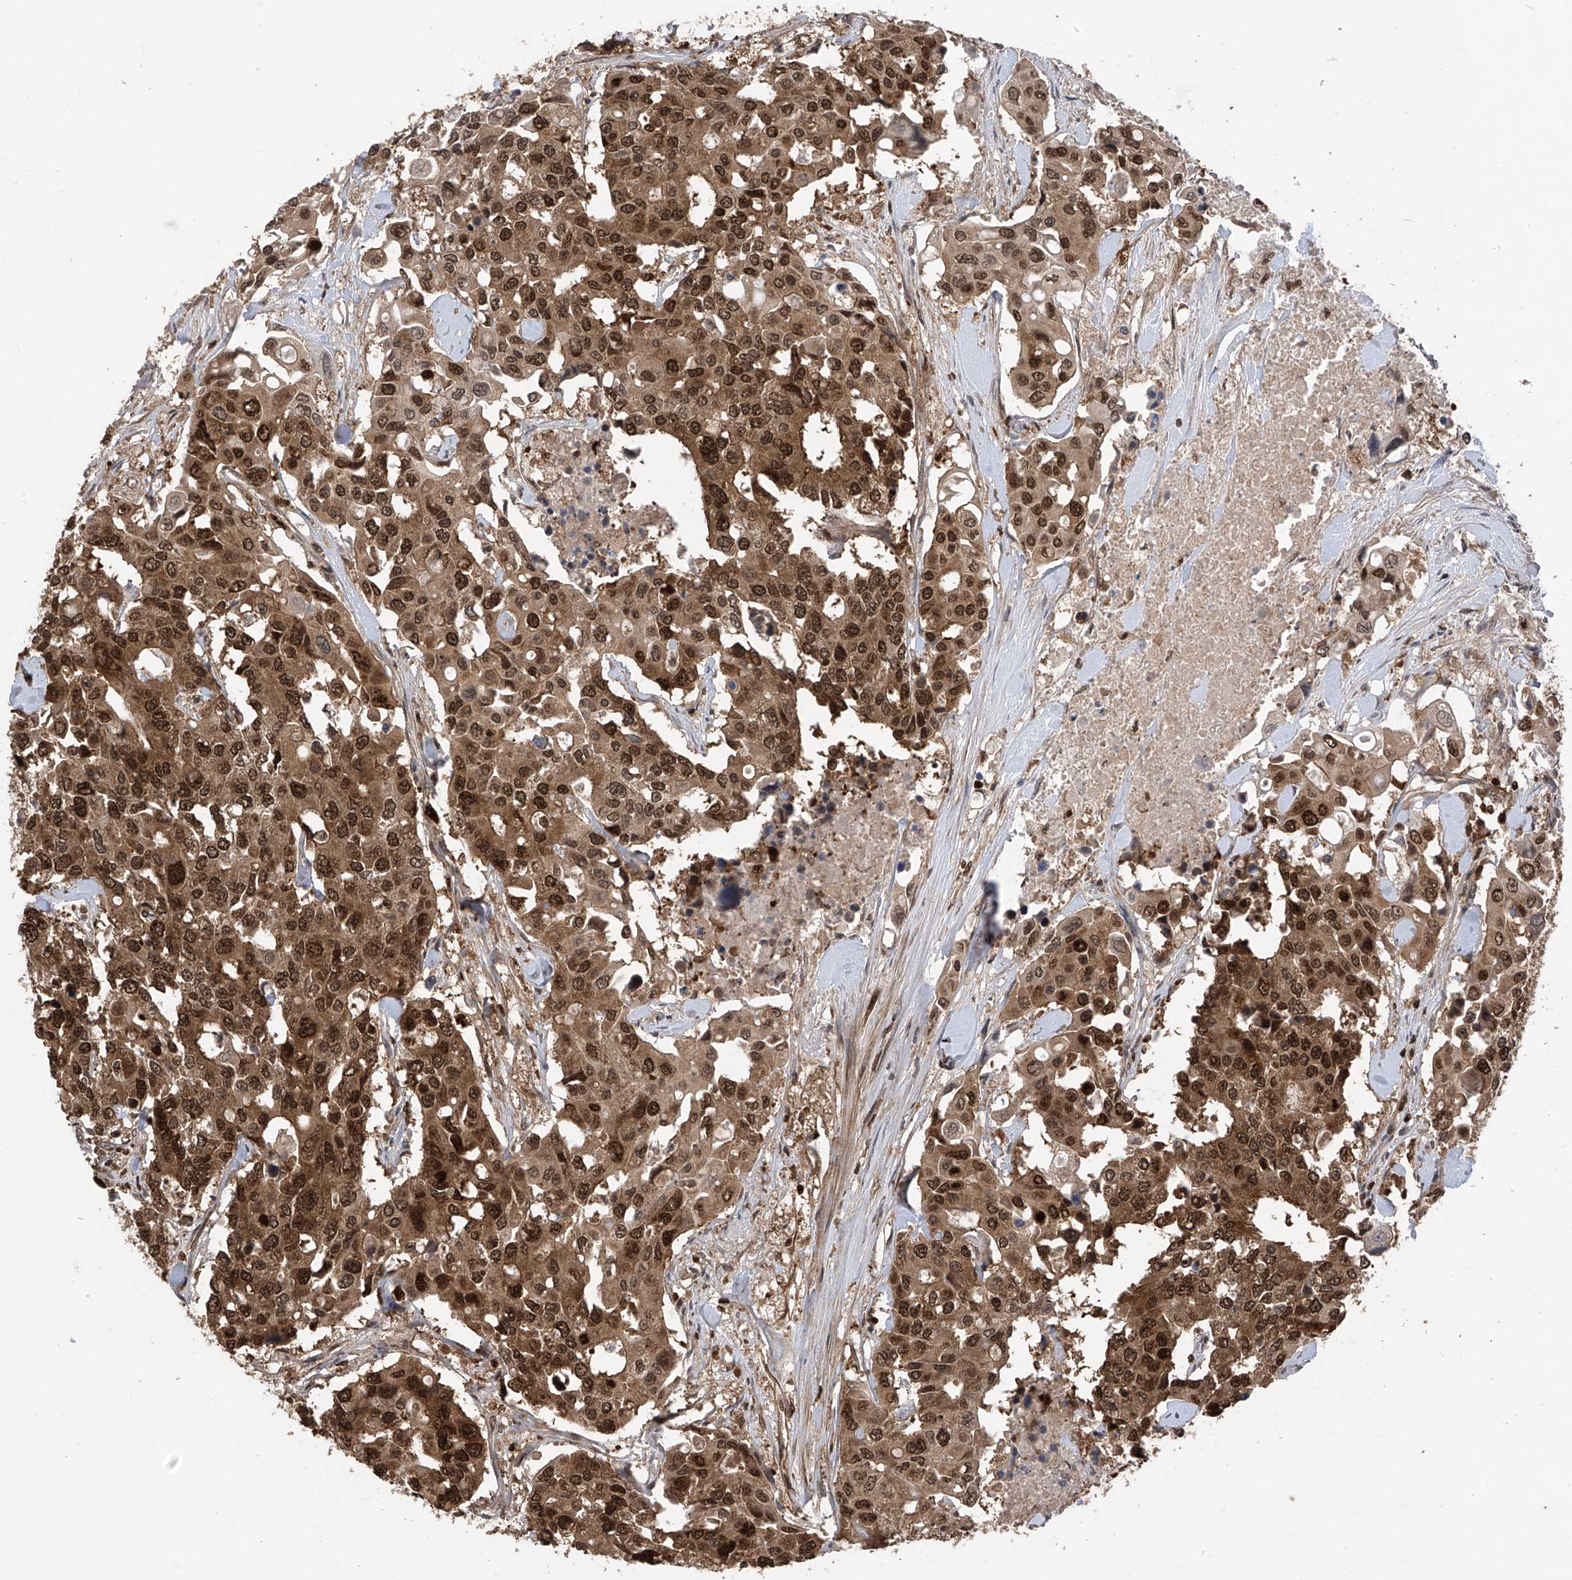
{"staining": {"intensity": "strong", "quantity": ">75%", "location": "cytoplasmic/membranous,nuclear"}, "tissue": "colorectal cancer", "cell_type": "Tumor cells", "image_type": "cancer", "snomed": [{"axis": "morphology", "description": "Adenocarcinoma, NOS"}, {"axis": "topography", "description": "Colon"}], "caption": "High-magnification brightfield microscopy of colorectal cancer (adenocarcinoma) stained with DAB (brown) and counterstained with hematoxylin (blue). tumor cells exhibit strong cytoplasmic/membranous and nuclear positivity is appreciated in approximately>75% of cells. (Brightfield microscopy of DAB IHC at high magnification).", "gene": "DNAJC9", "patient": {"sex": "male", "age": 77}}